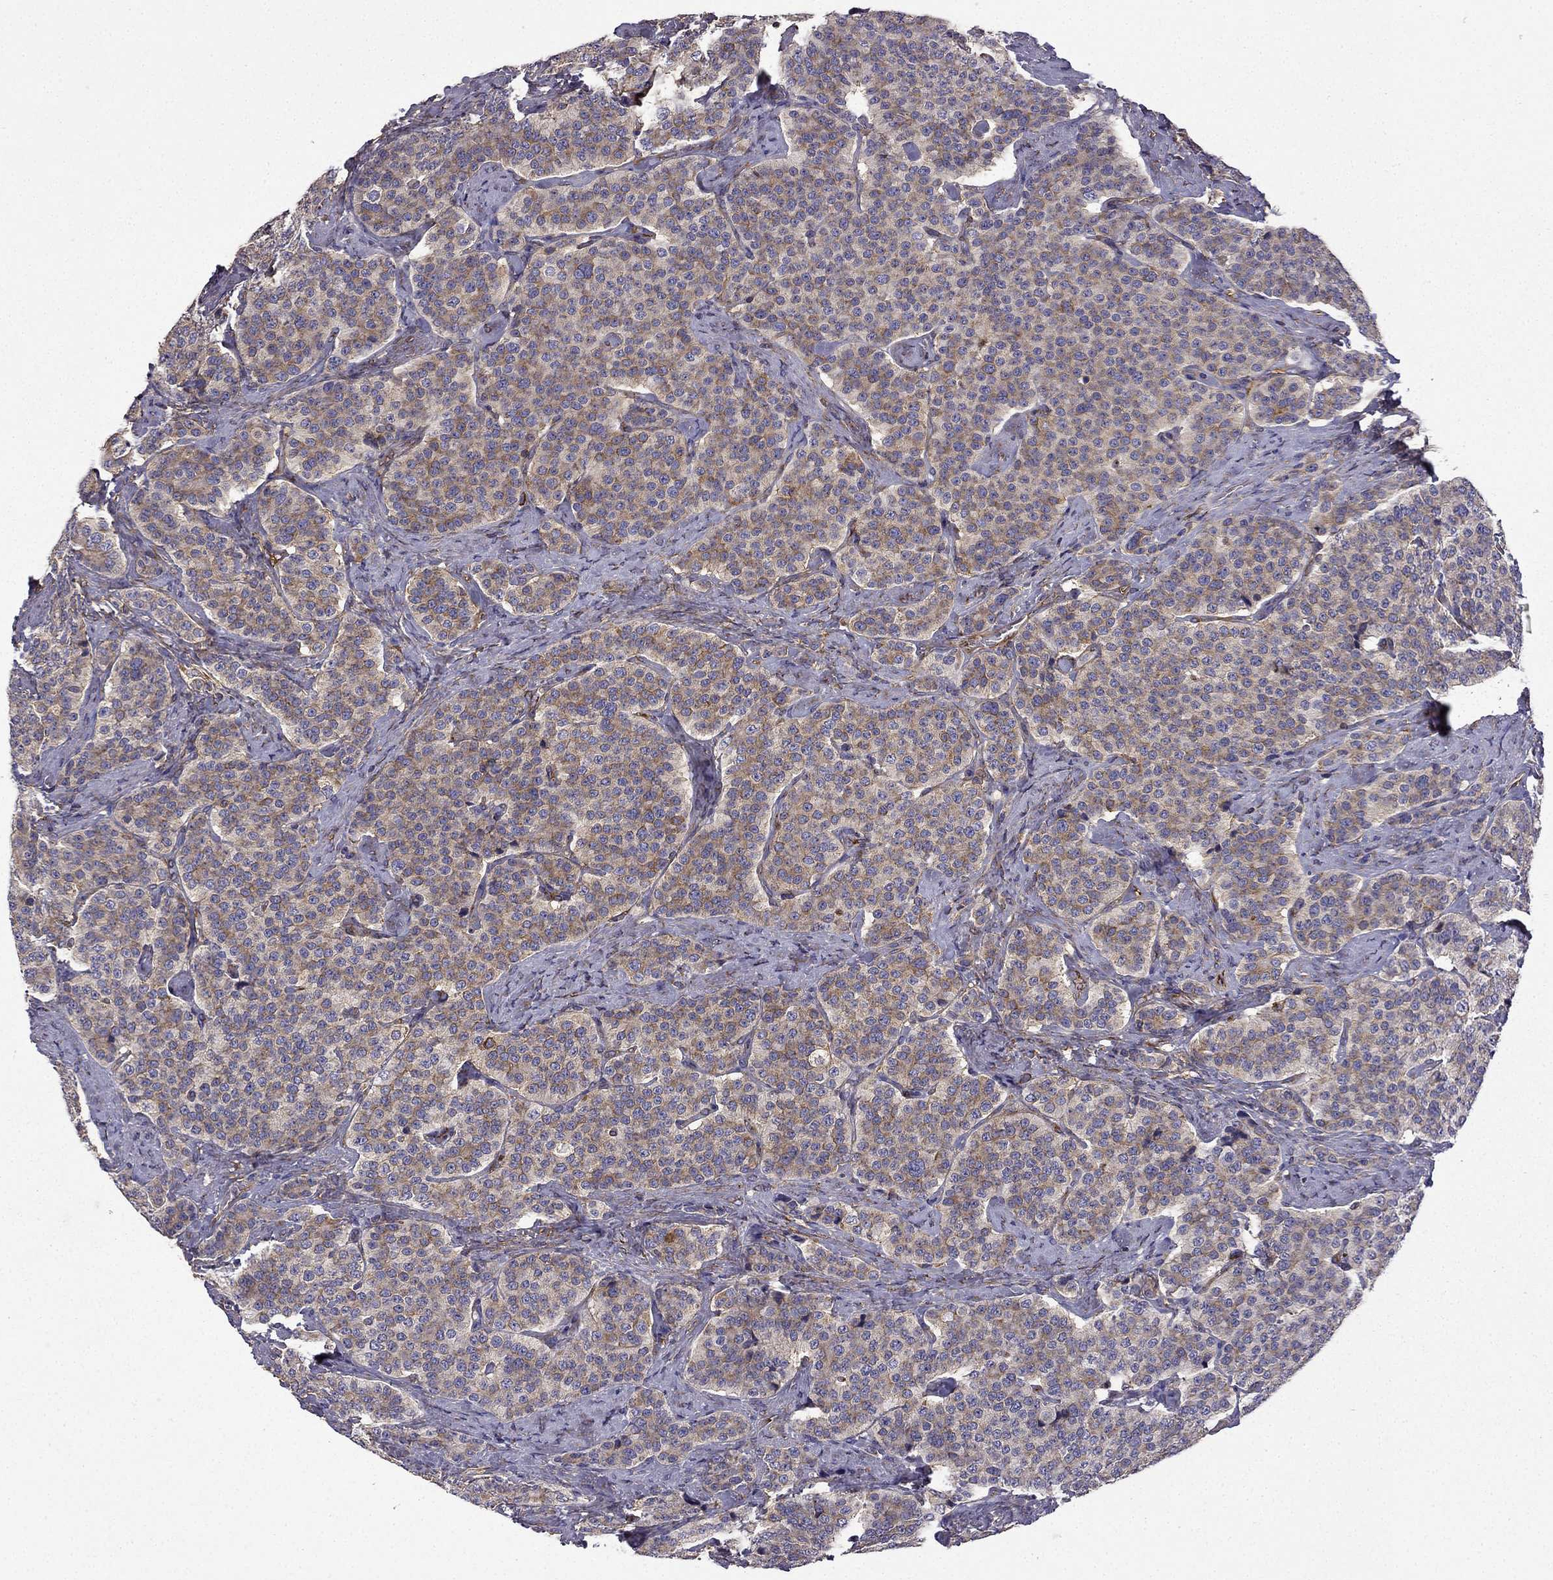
{"staining": {"intensity": "strong", "quantity": ">75%", "location": "cytoplasmic/membranous"}, "tissue": "carcinoid", "cell_type": "Tumor cells", "image_type": "cancer", "snomed": [{"axis": "morphology", "description": "Carcinoid, malignant, NOS"}, {"axis": "topography", "description": "Small intestine"}], "caption": "Carcinoid stained with a protein marker displays strong staining in tumor cells.", "gene": "MAP4", "patient": {"sex": "female", "age": 58}}